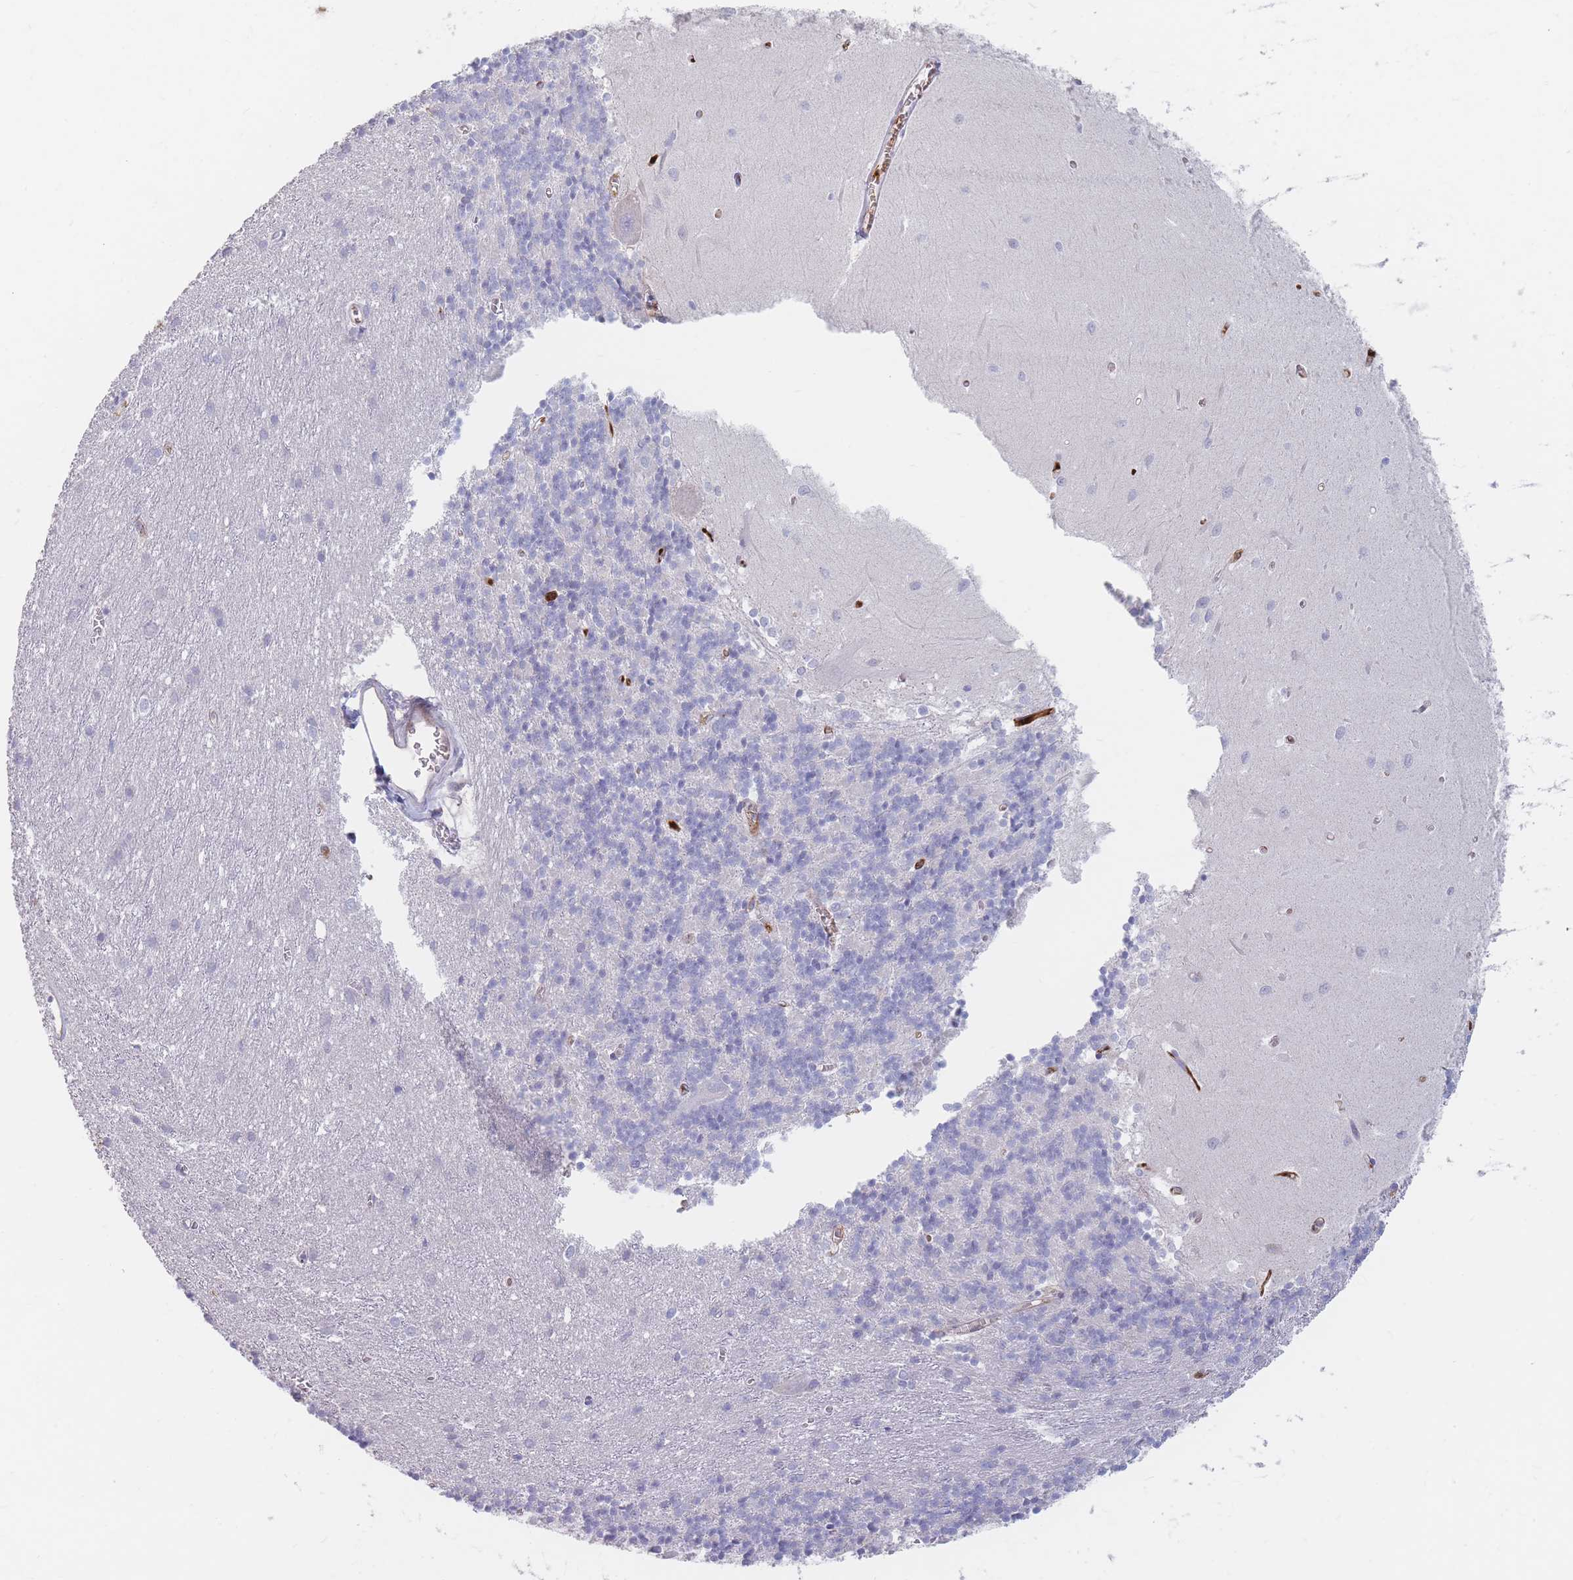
{"staining": {"intensity": "negative", "quantity": "none", "location": "none"}, "tissue": "cerebellum", "cell_type": "Cells in granular layer", "image_type": "normal", "snomed": [{"axis": "morphology", "description": "Normal tissue, NOS"}, {"axis": "topography", "description": "Cerebellum"}], "caption": "This is a image of immunohistochemistry staining of normal cerebellum, which shows no staining in cells in granular layer.", "gene": "PRG4", "patient": {"sex": "male", "age": 37}}